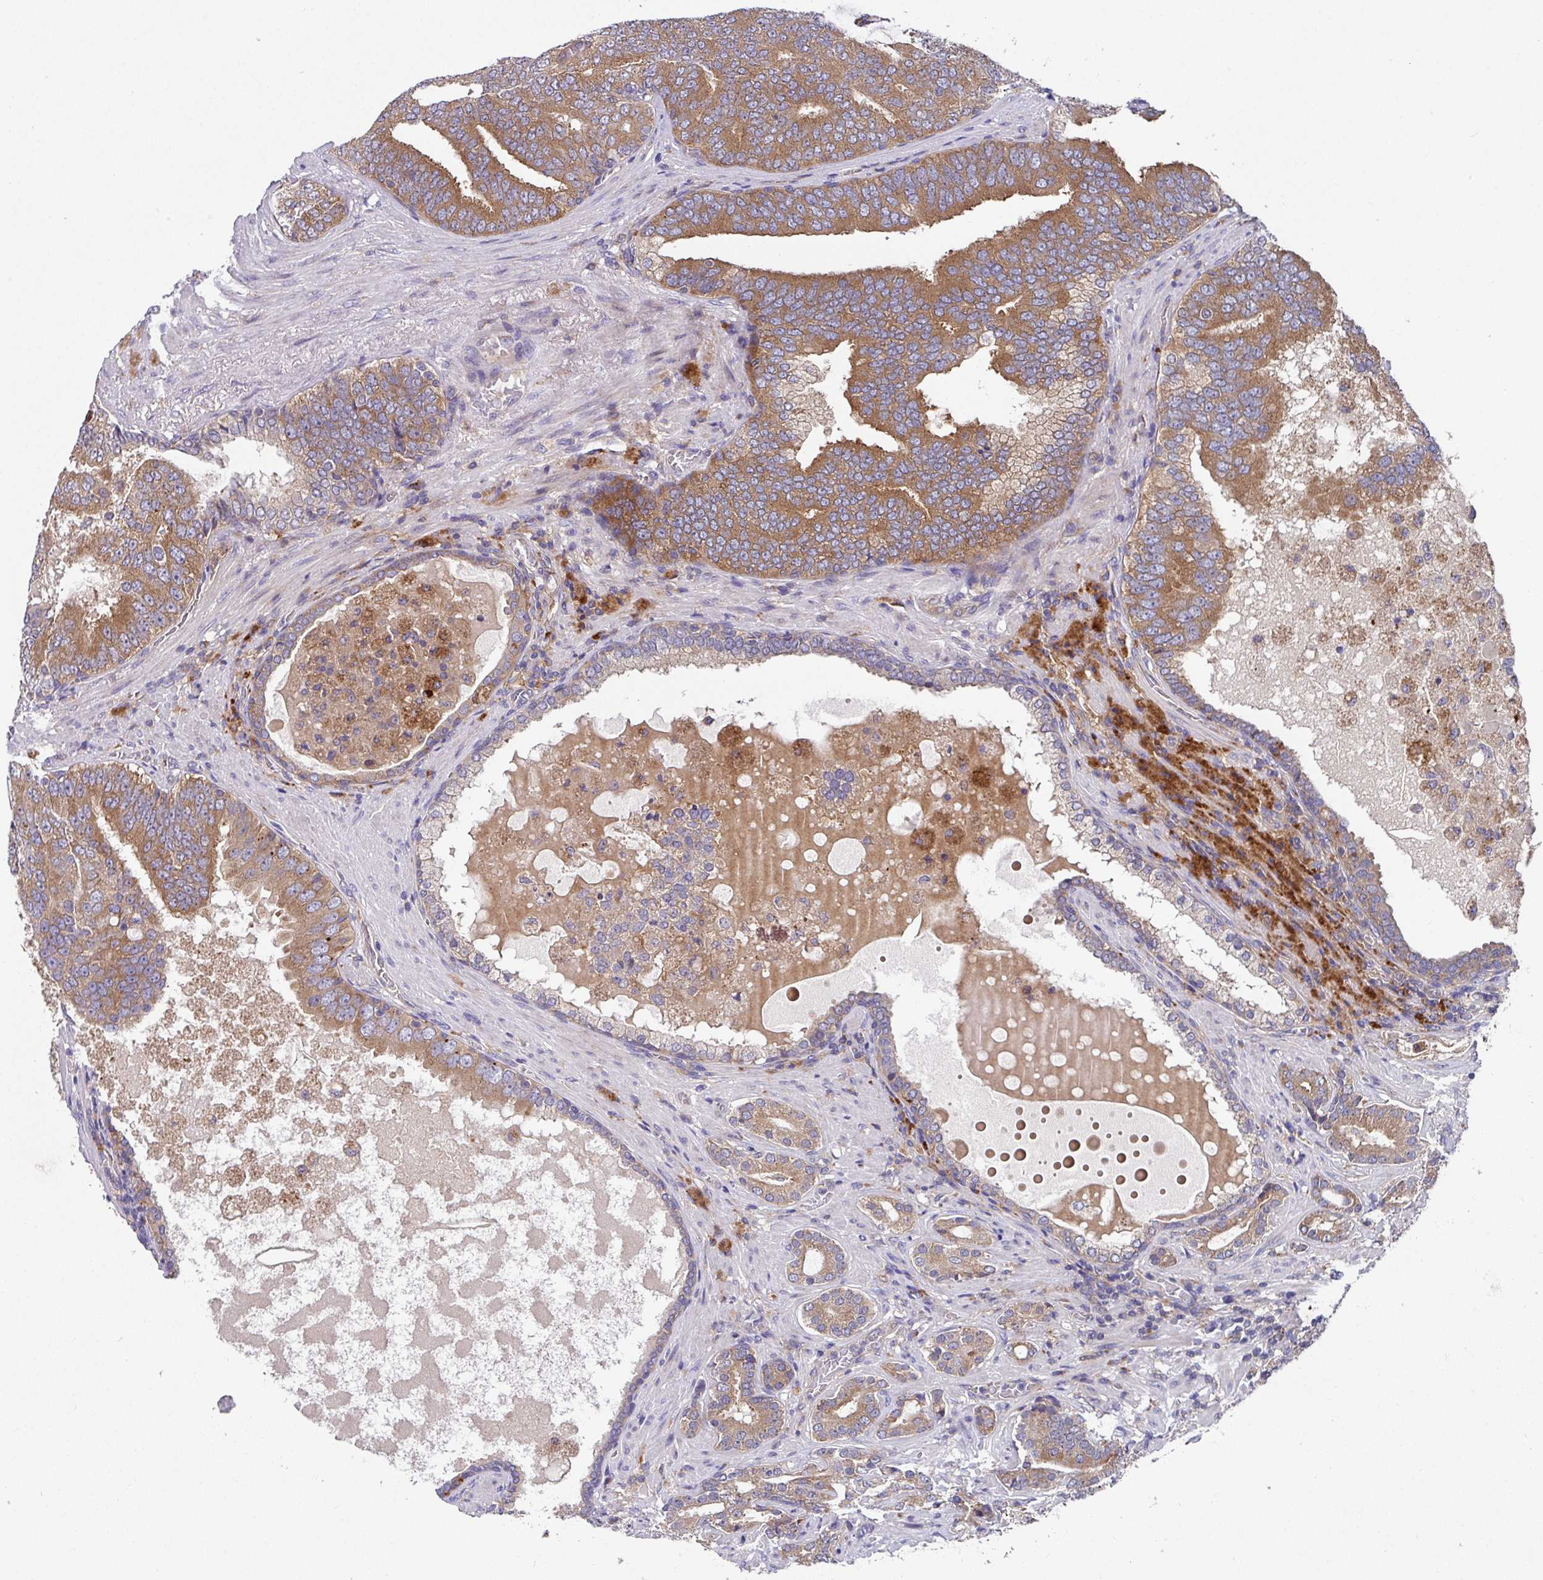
{"staining": {"intensity": "moderate", "quantity": ">75%", "location": "cytoplasmic/membranous"}, "tissue": "prostate cancer", "cell_type": "Tumor cells", "image_type": "cancer", "snomed": [{"axis": "morphology", "description": "Adenocarcinoma, High grade"}, {"axis": "topography", "description": "Prostate"}], "caption": "Moderate cytoplasmic/membranous staining is present in about >75% of tumor cells in high-grade adenocarcinoma (prostate).", "gene": "EIF4B", "patient": {"sex": "male", "age": 55}}